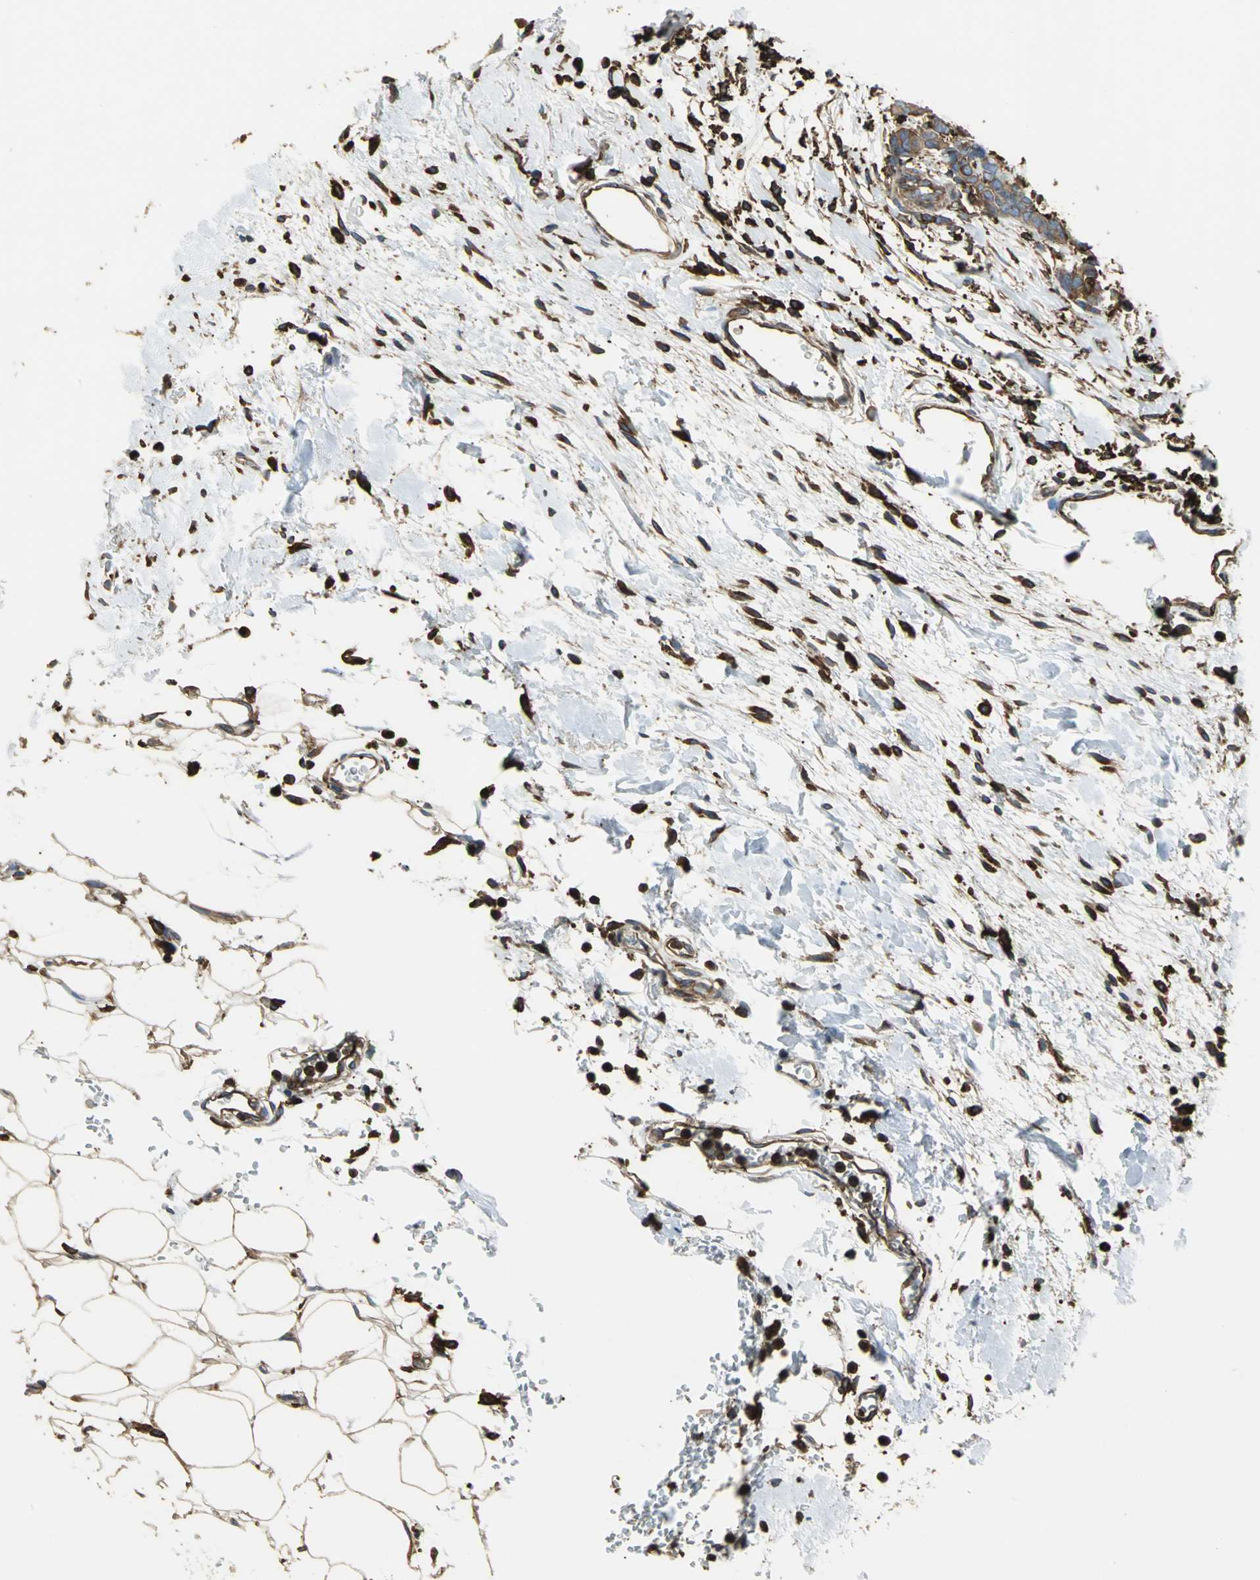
{"staining": {"intensity": "moderate", "quantity": ">75%", "location": "cytoplasmic/membranous"}, "tissue": "breast cancer", "cell_type": "Tumor cells", "image_type": "cancer", "snomed": [{"axis": "morphology", "description": "Duct carcinoma"}, {"axis": "topography", "description": "Breast"}], "caption": "A high-resolution histopathology image shows IHC staining of breast cancer, which shows moderate cytoplasmic/membranous staining in about >75% of tumor cells. (DAB (3,3'-diaminobenzidine) IHC, brown staining for protein, blue staining for nuclei).", "gene": "TLN1", "patient": {"sex": "female", "age": 87}}